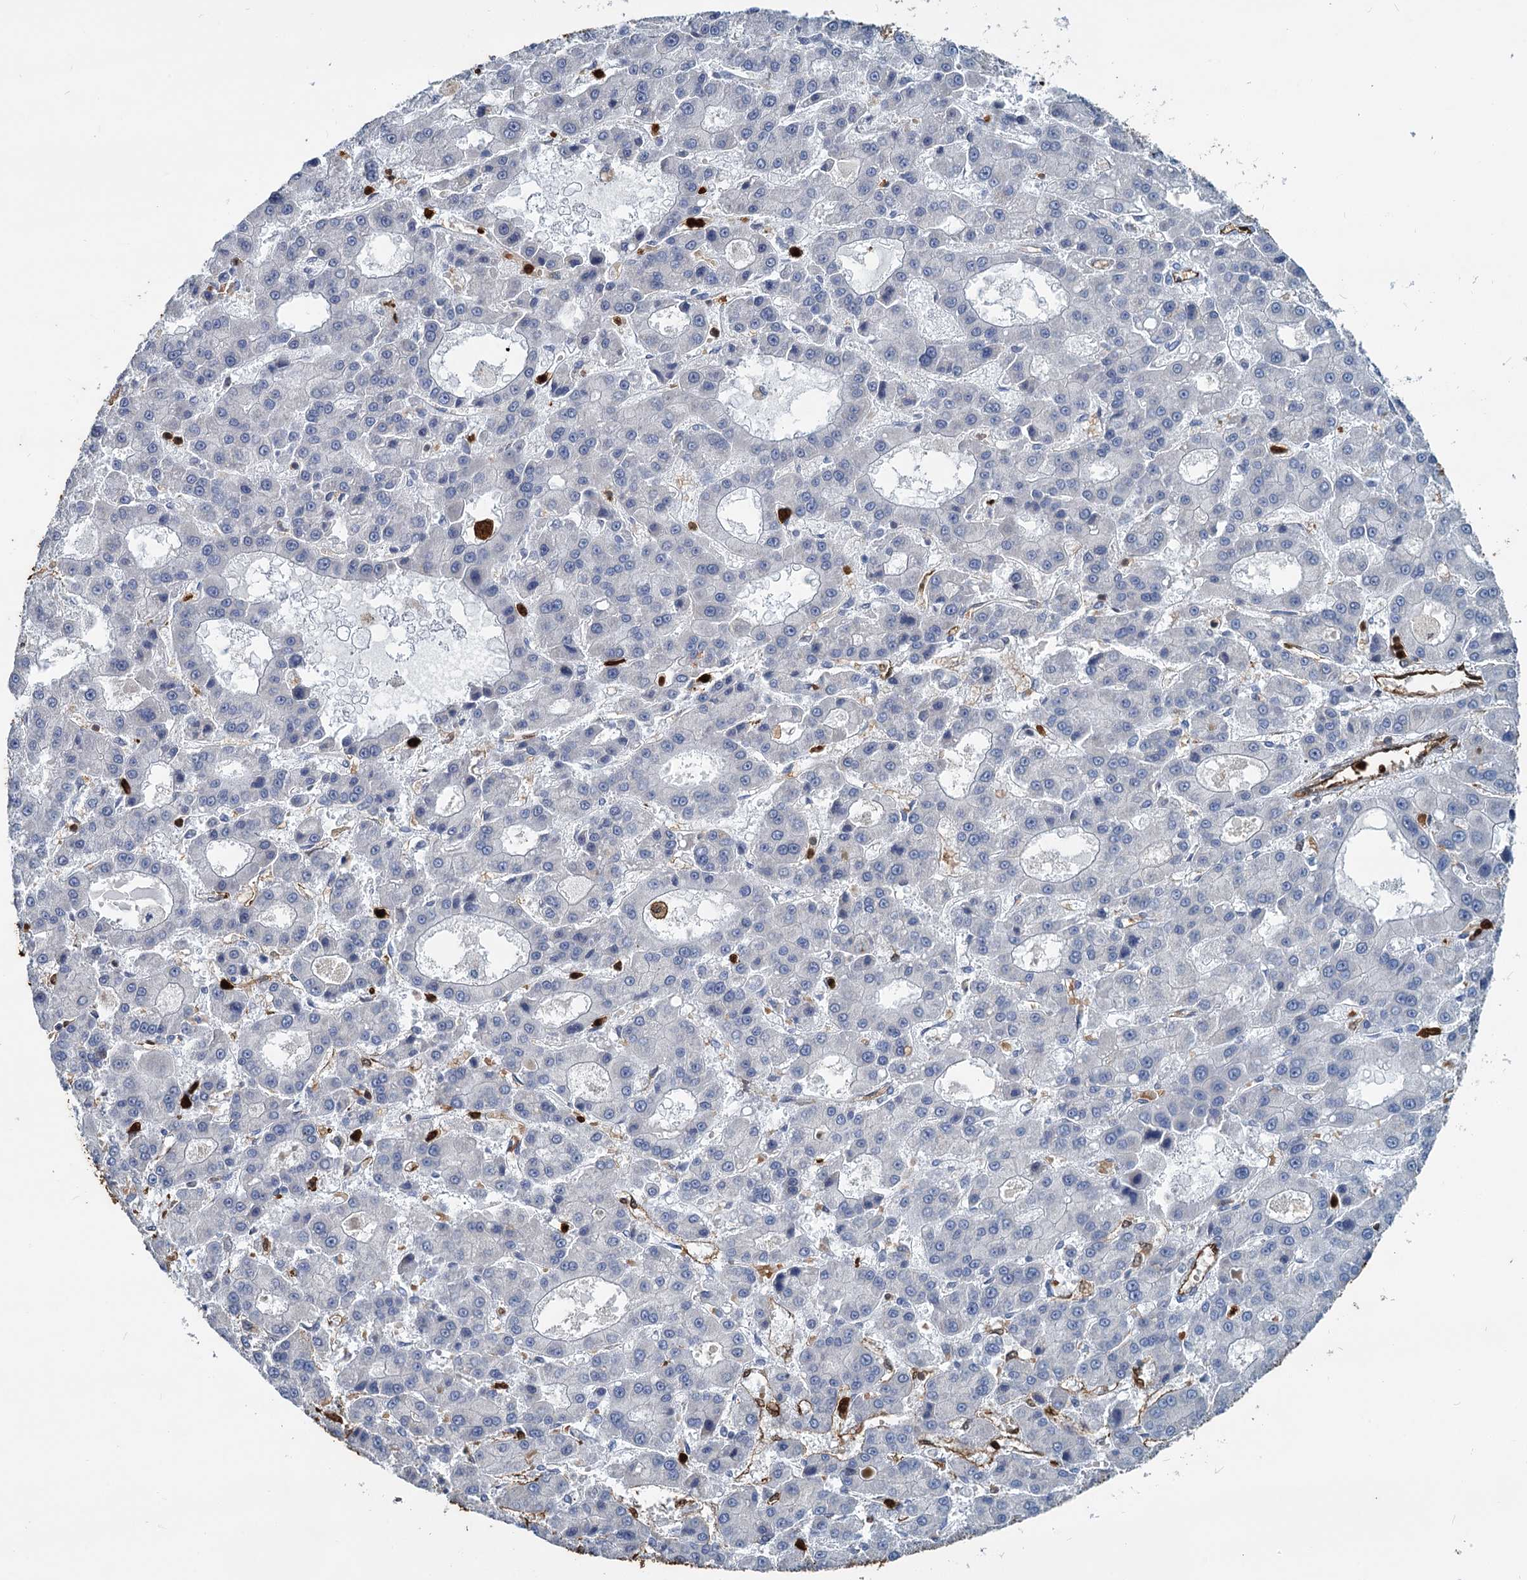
{"staining": {"intensity": "negative", "quantity": "none", "location": "none"}, "tissue": "liver cancer", "cell_type": "Tumor cells", "image_type": "cancer", "snomed": [{"axis": "morphology", "description": "Carcinoma, Hepatocellular, NOS"}, {"axis": "topography", "description": "Liver"}], "caption": "IHC micrograph of human liver hepatocellular carcinoma stained for a protein (brown), which demonstrates no expression in tumor cells.", "gene": "S100A6", "patient": {"sex": "male", "age": 70}}